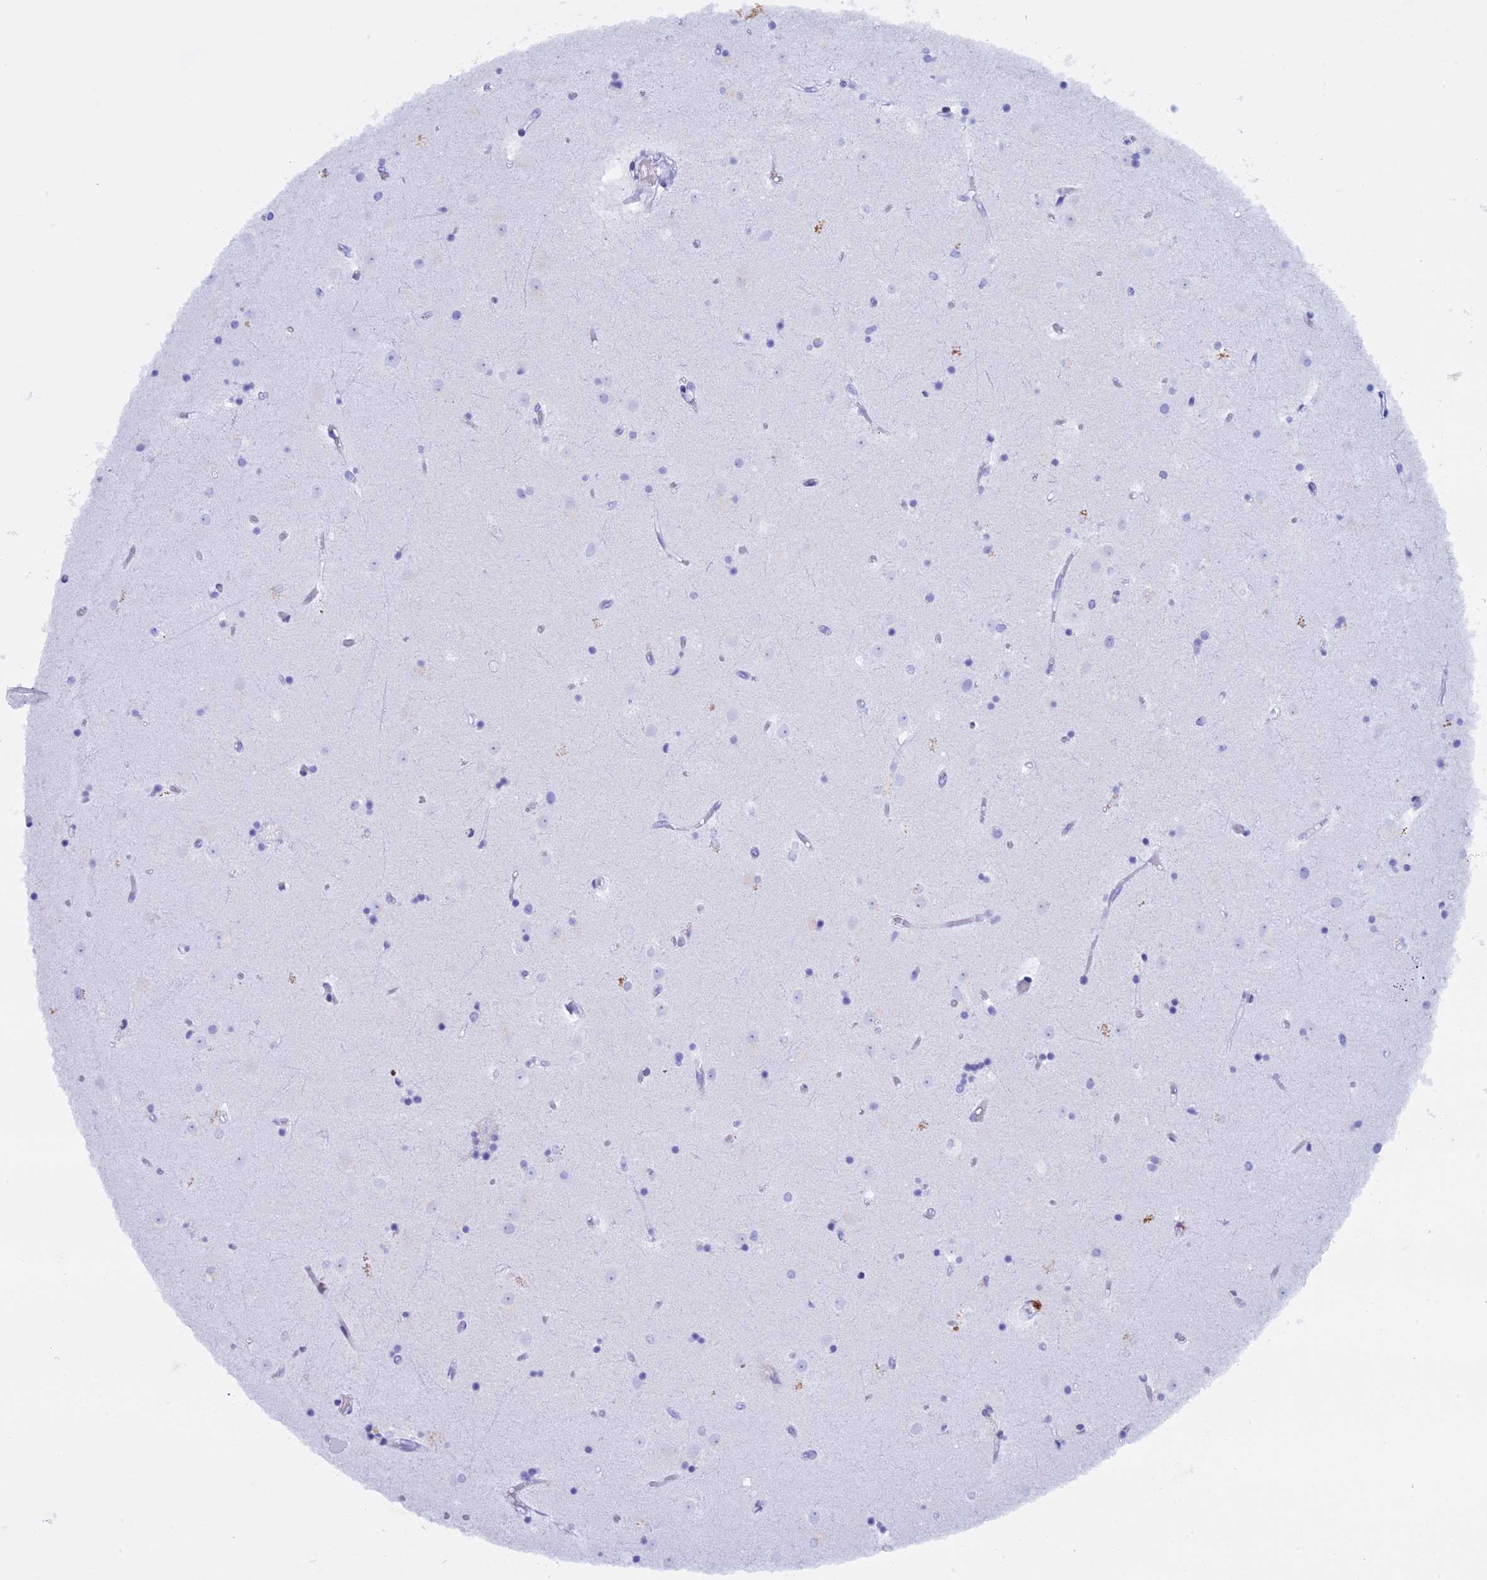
{"staining": {"intensity": "negative", "quantity": "none", "location": "none"}, "tissue": "caudate", "cell_type": "Glial cells", "image_type": "normal", "snomed": [{"axis": "morphology", "description": "Normal tissue, NOS"}, {"axis": "topography", "description": "Lateral ventricle wall"}], "caption": "The image demonstrates no significant positivity in glial cells of caudate.", "gene": "KCTD21", "patient": {"sex": "female", "age": 52}}